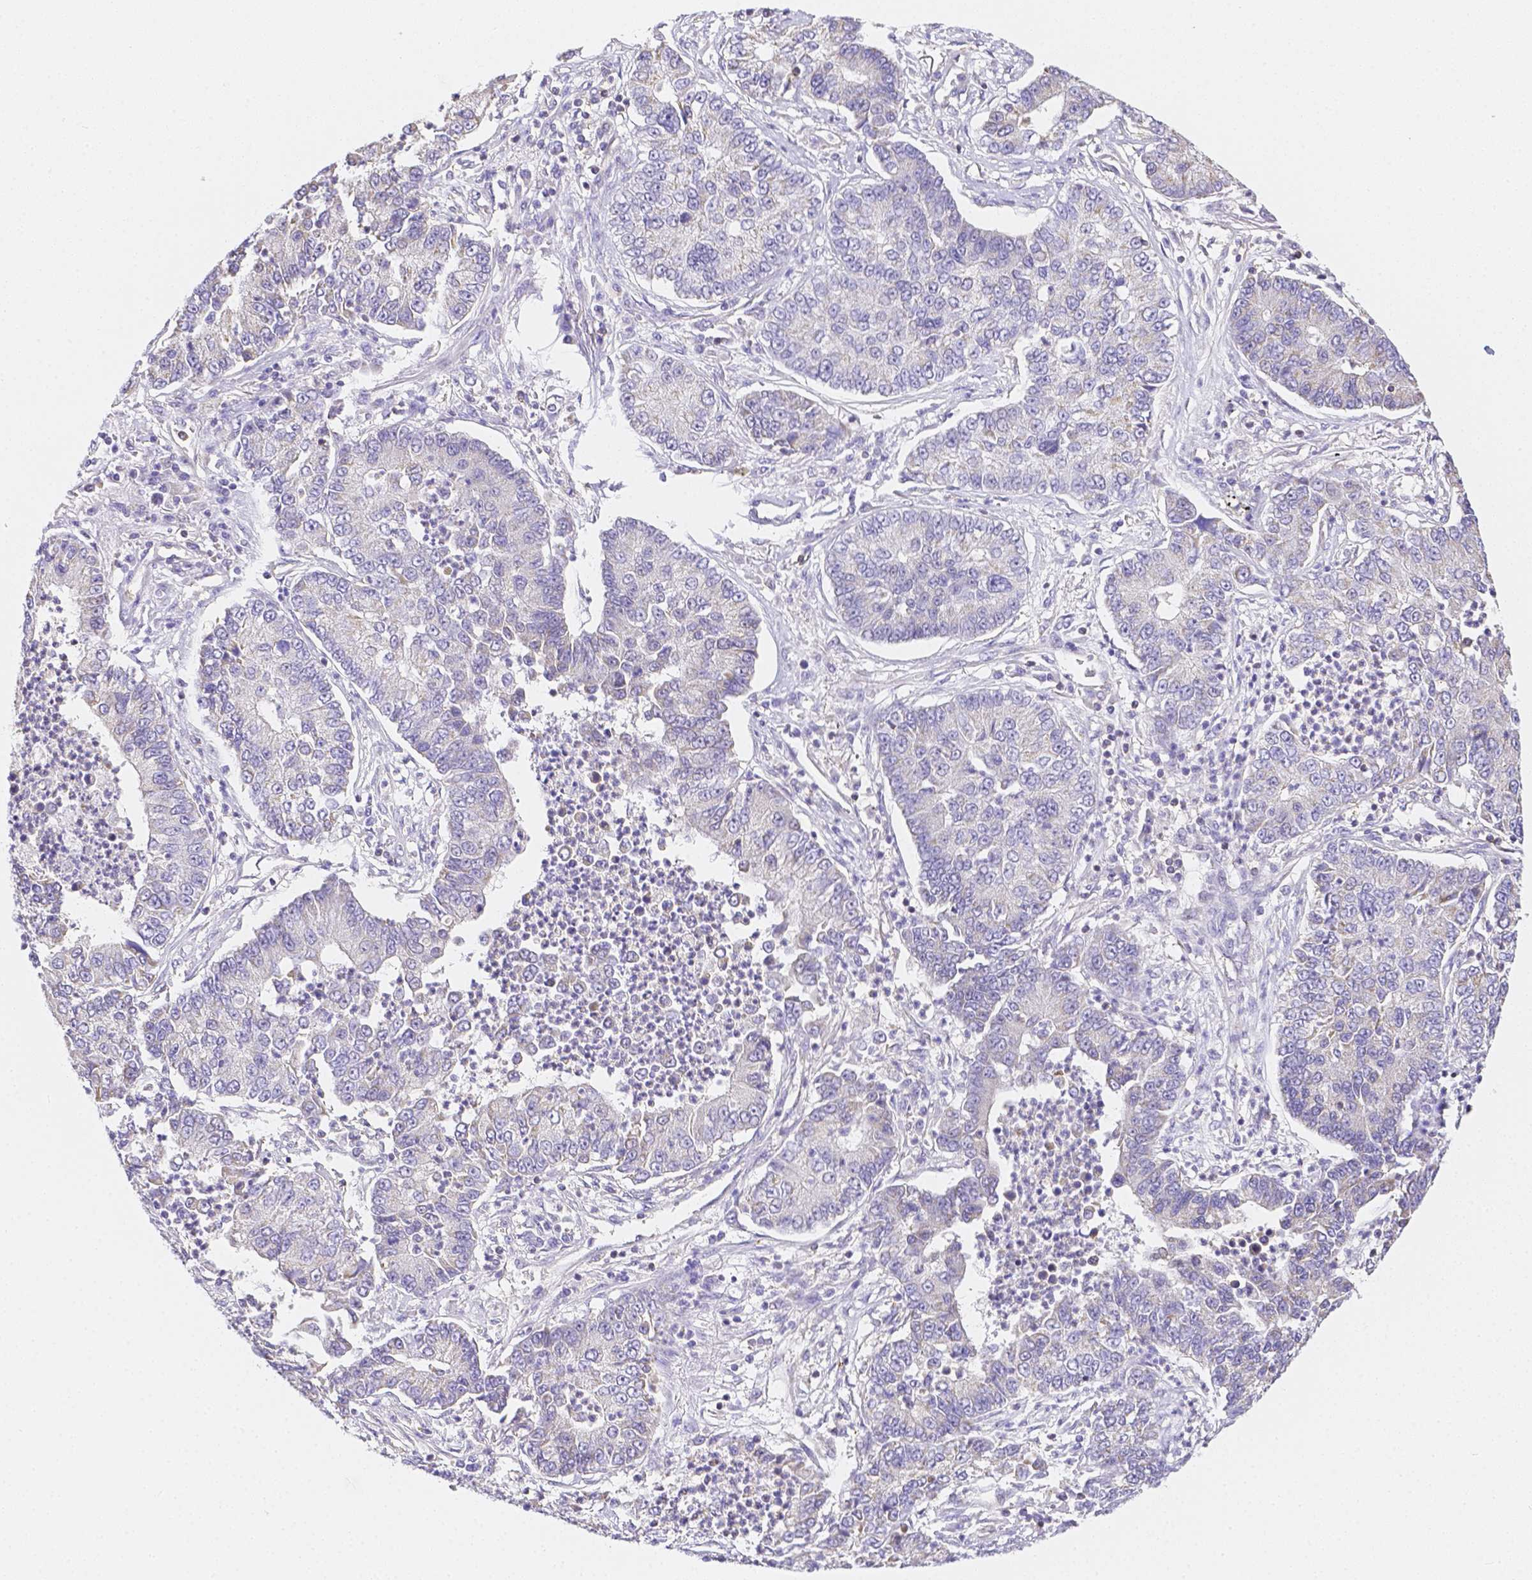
{"staining": {"intensity": "negative", "quantity": "none", "location": "none"}, "tissue": "lung cancer", "cell_type": "Tumor cells", "image_type": "cancer", "snomed": [{"axis": "morphology", "description": "Adenocarcinoma, NOS"}, {"axis": "topography", "description": "Lung"}], "caption": "Immunohistochemistry (IHC) image of lung cancer (adenocarcinoma) stained for a protein (brown), which demonstrates no positivity in tumor cells.", "gene": "ASAH2", "patient": {"sex": "female", "age": 57}}